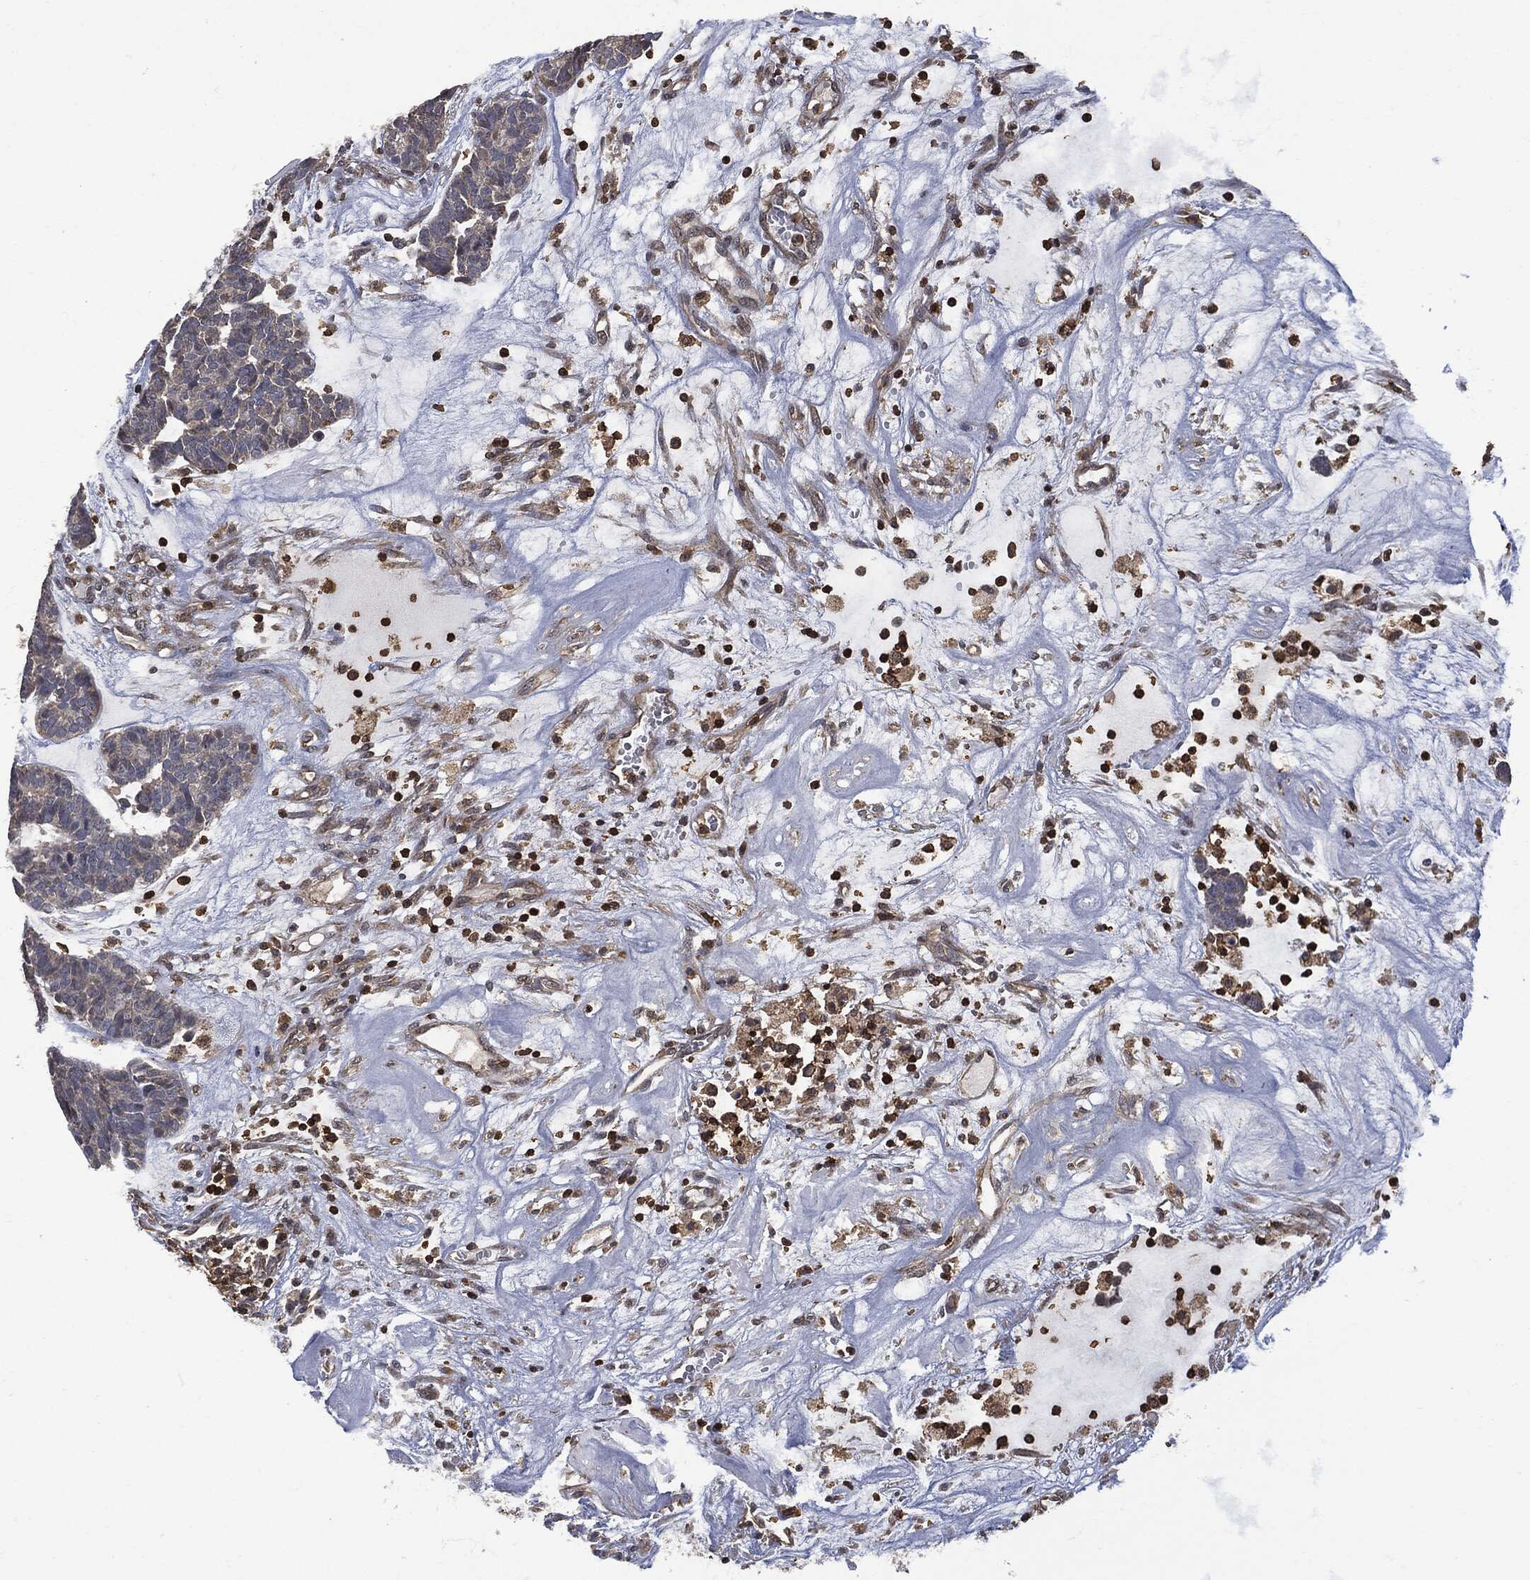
{"staining": {"intensity": "negative", "quantity": "none", "location": "none"}, "tissue": "head and neck cancer", "cell_type": "Tumor cells", "image_type": "cancer", "snomed": [{"axis": "morphology", "description": "Adenocarcinoma, NOS"}, {"axis": "topography", "description": "Head-Neck"}], "caption": "Micrograph shows no protein expression in tumor cells of head and neck cancer tissue.", "gene": "PSMB10", "patient": {"sex": "female", "age": 81}}